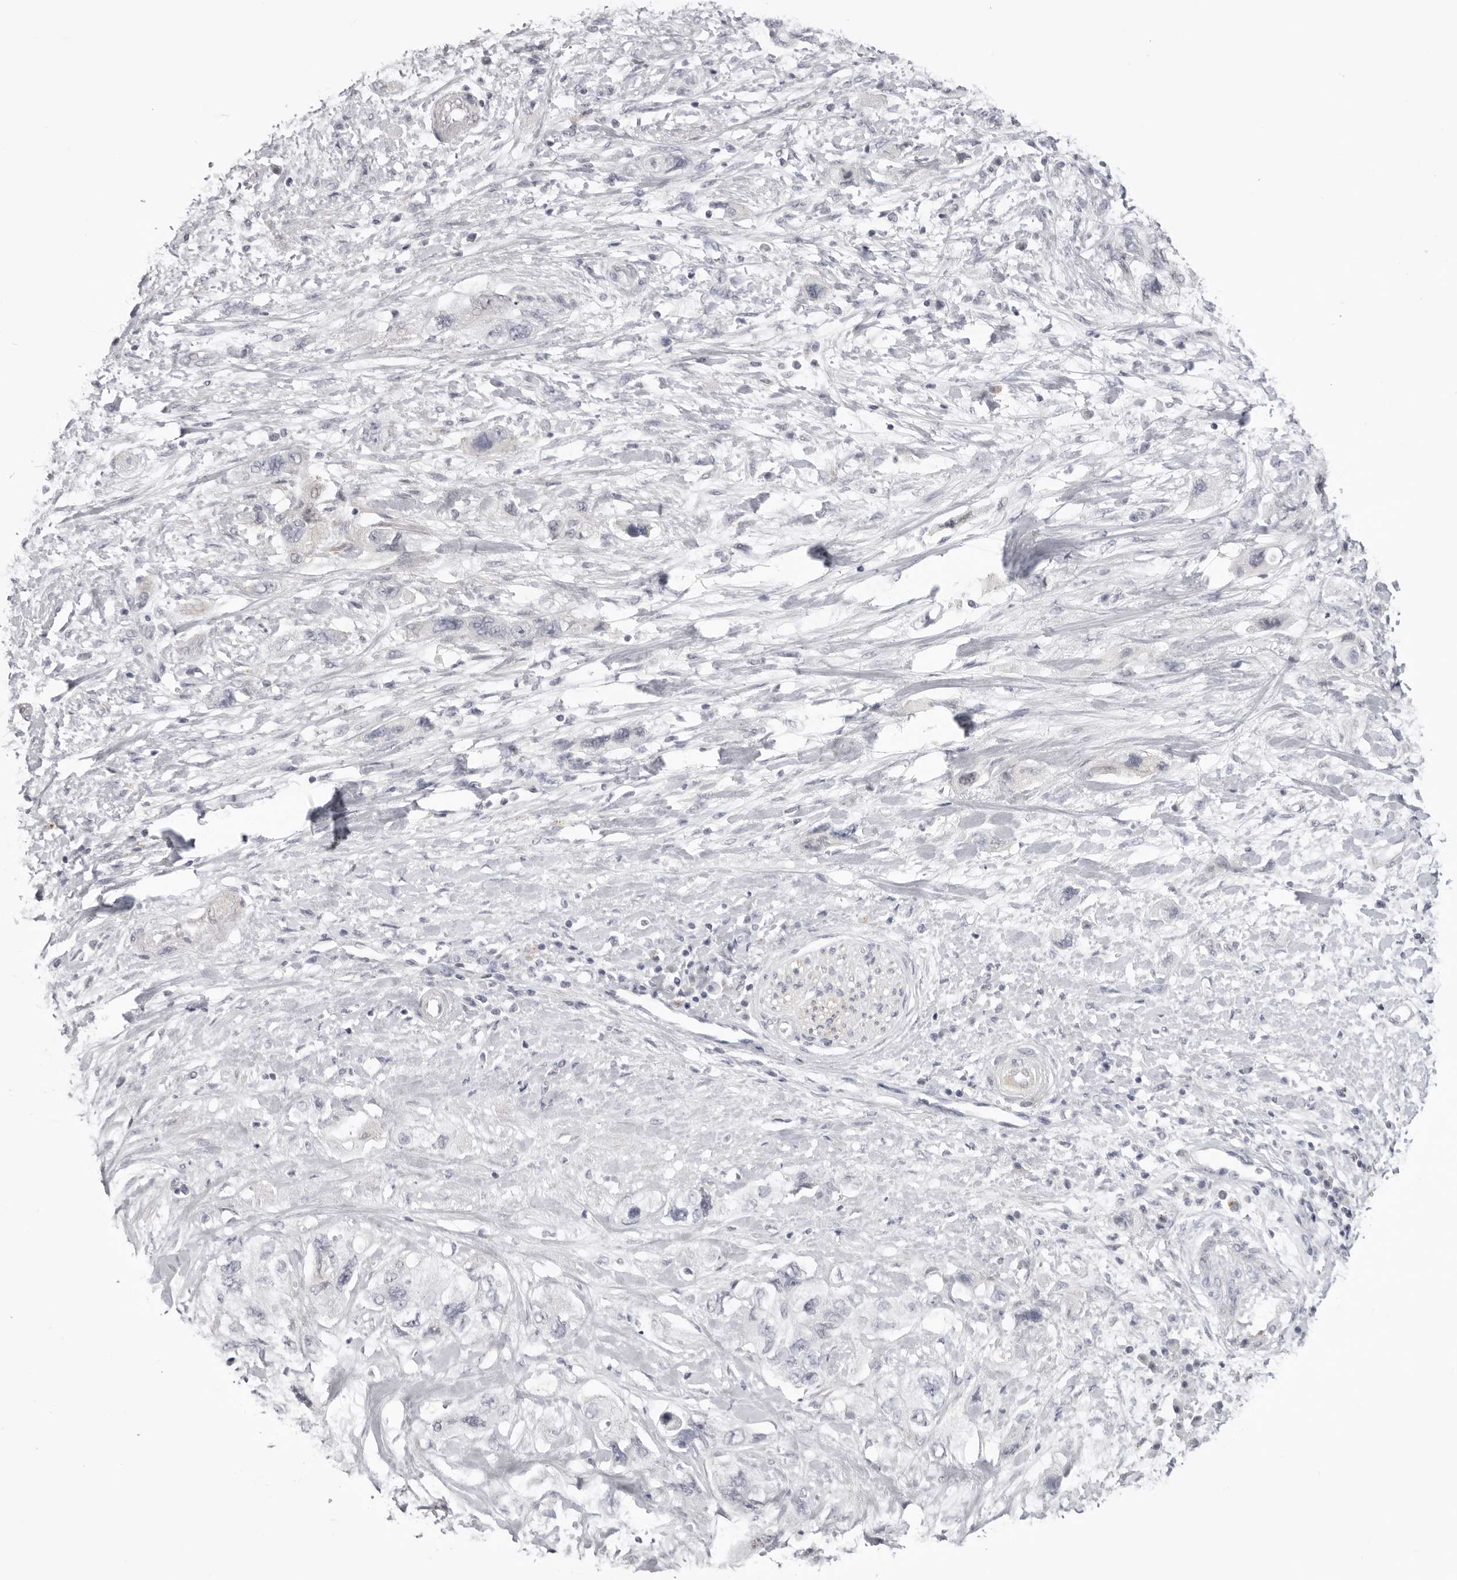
{"staining": {"intensity": "negative", "quantity": "none", "location": "none"}, "tissue": "pancreatic cancer", "cell_type": "Tumor cells", "image_type": "cancer", "snomed": [{"axis": "morphology", "description": "Adenocarcinoma, NOS"}, {"axis": "topography", "description": "Pancreas"}], "caption": "Protein analysis of pancreatic cancer (adenocarcinoma) demonstrates no significant positivity in tumor cells.", "gene": "SUGCT", "patient": {"sex": "female", "age": 73}}